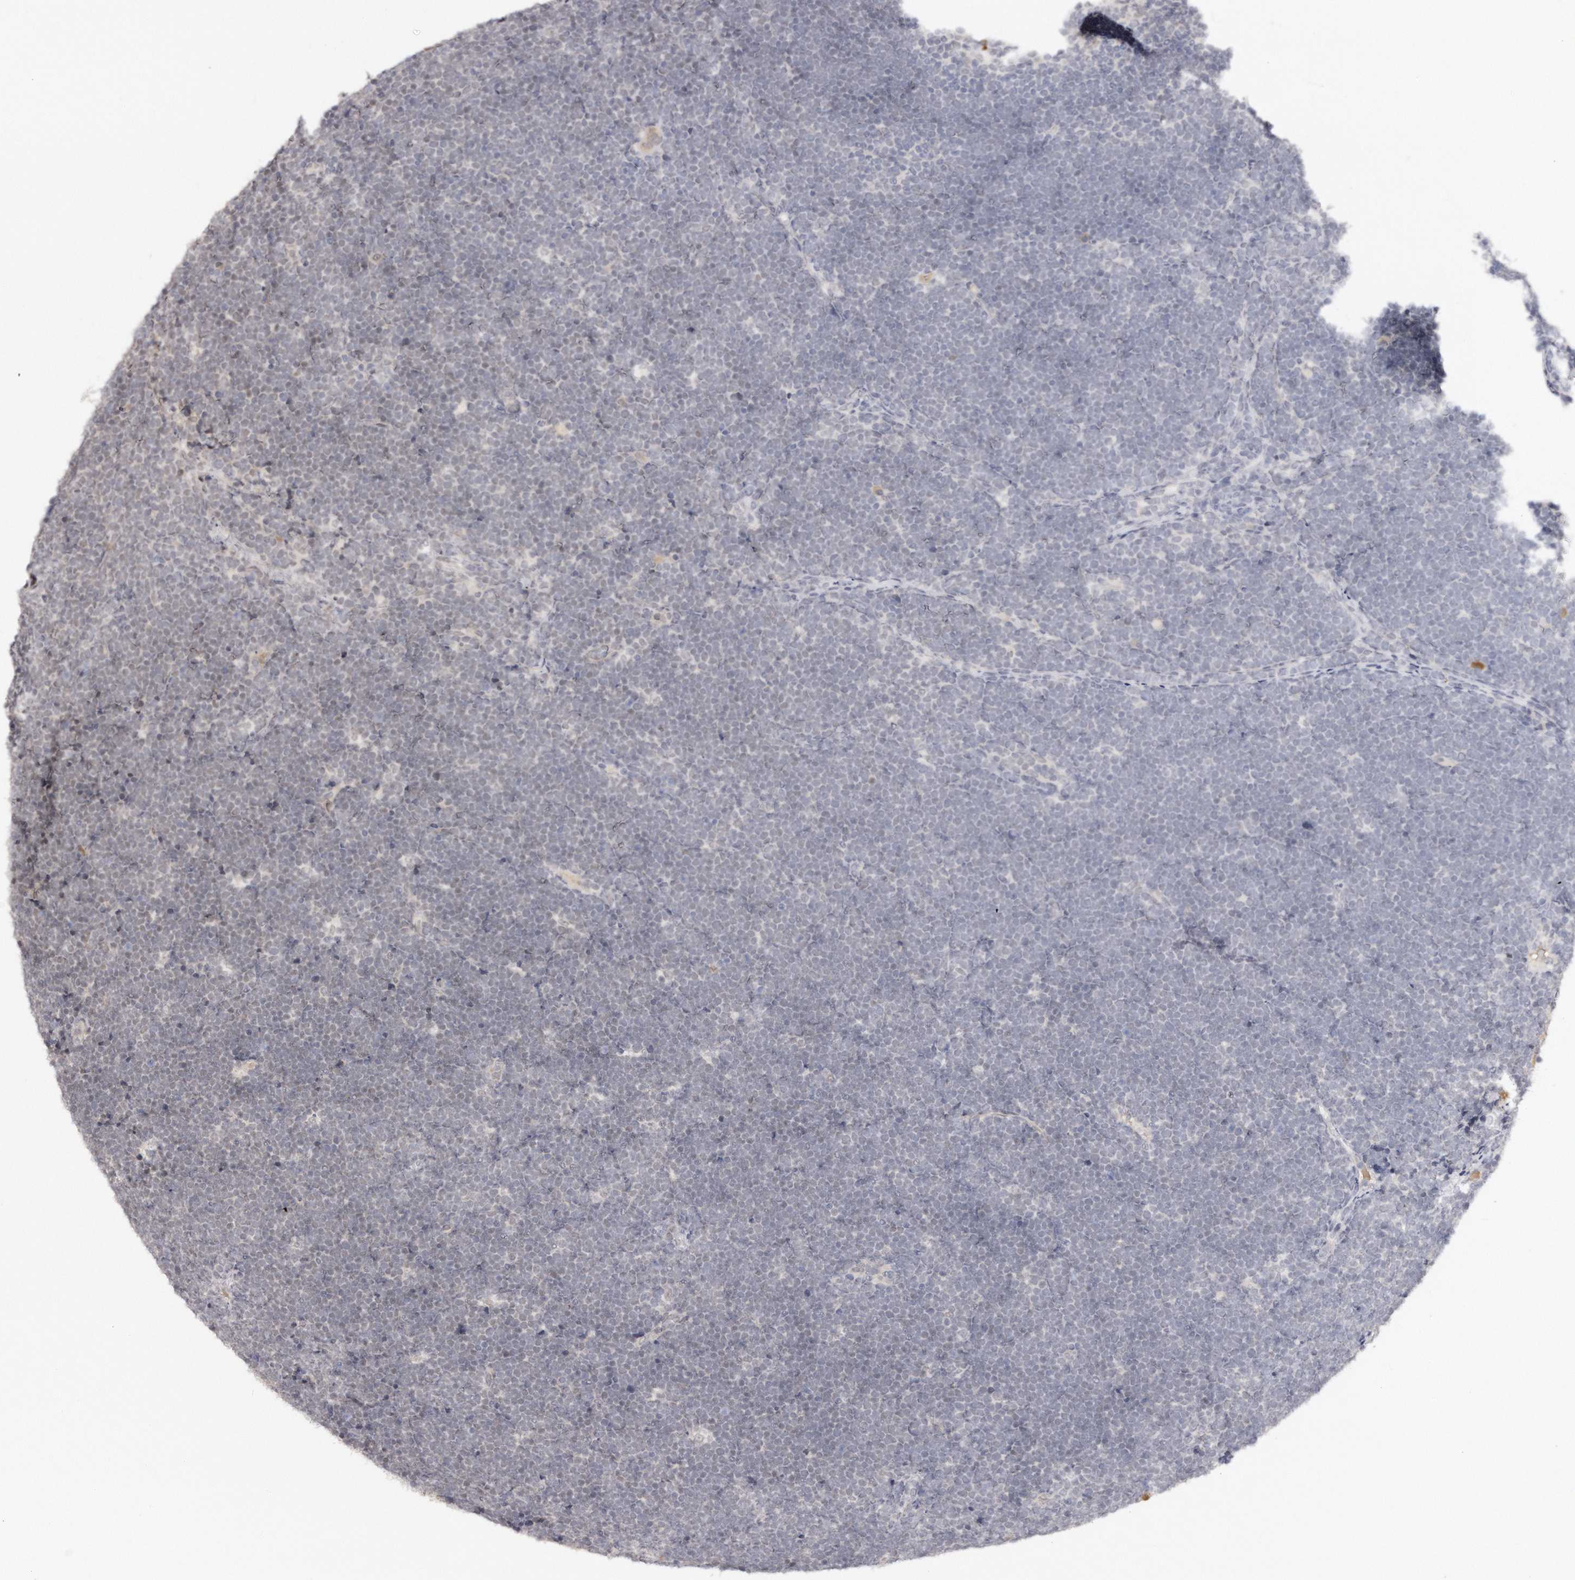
{"staining": {"intensity": "weak", "quantity": "<25%", "location": "nuclear"}, "tissue": "lymphoma", "cell_type": "Tumor cells", "image_type": "cancer", "snomed": [{"axis": "morphology", "description": "Malignant lymphoma, non-Hodgkin's type, High grade"}, {"axis": "topography", "description": "Lymph node"}], "caption": "An image of lymphoma stained for a protein exhibits no brown staining in tumor cells. (DAB immunohistochemistry visualized using brightfield microscopy, high magnification).", "gene": "SOX4", "patient": {"sex": "male", "age": 13}}